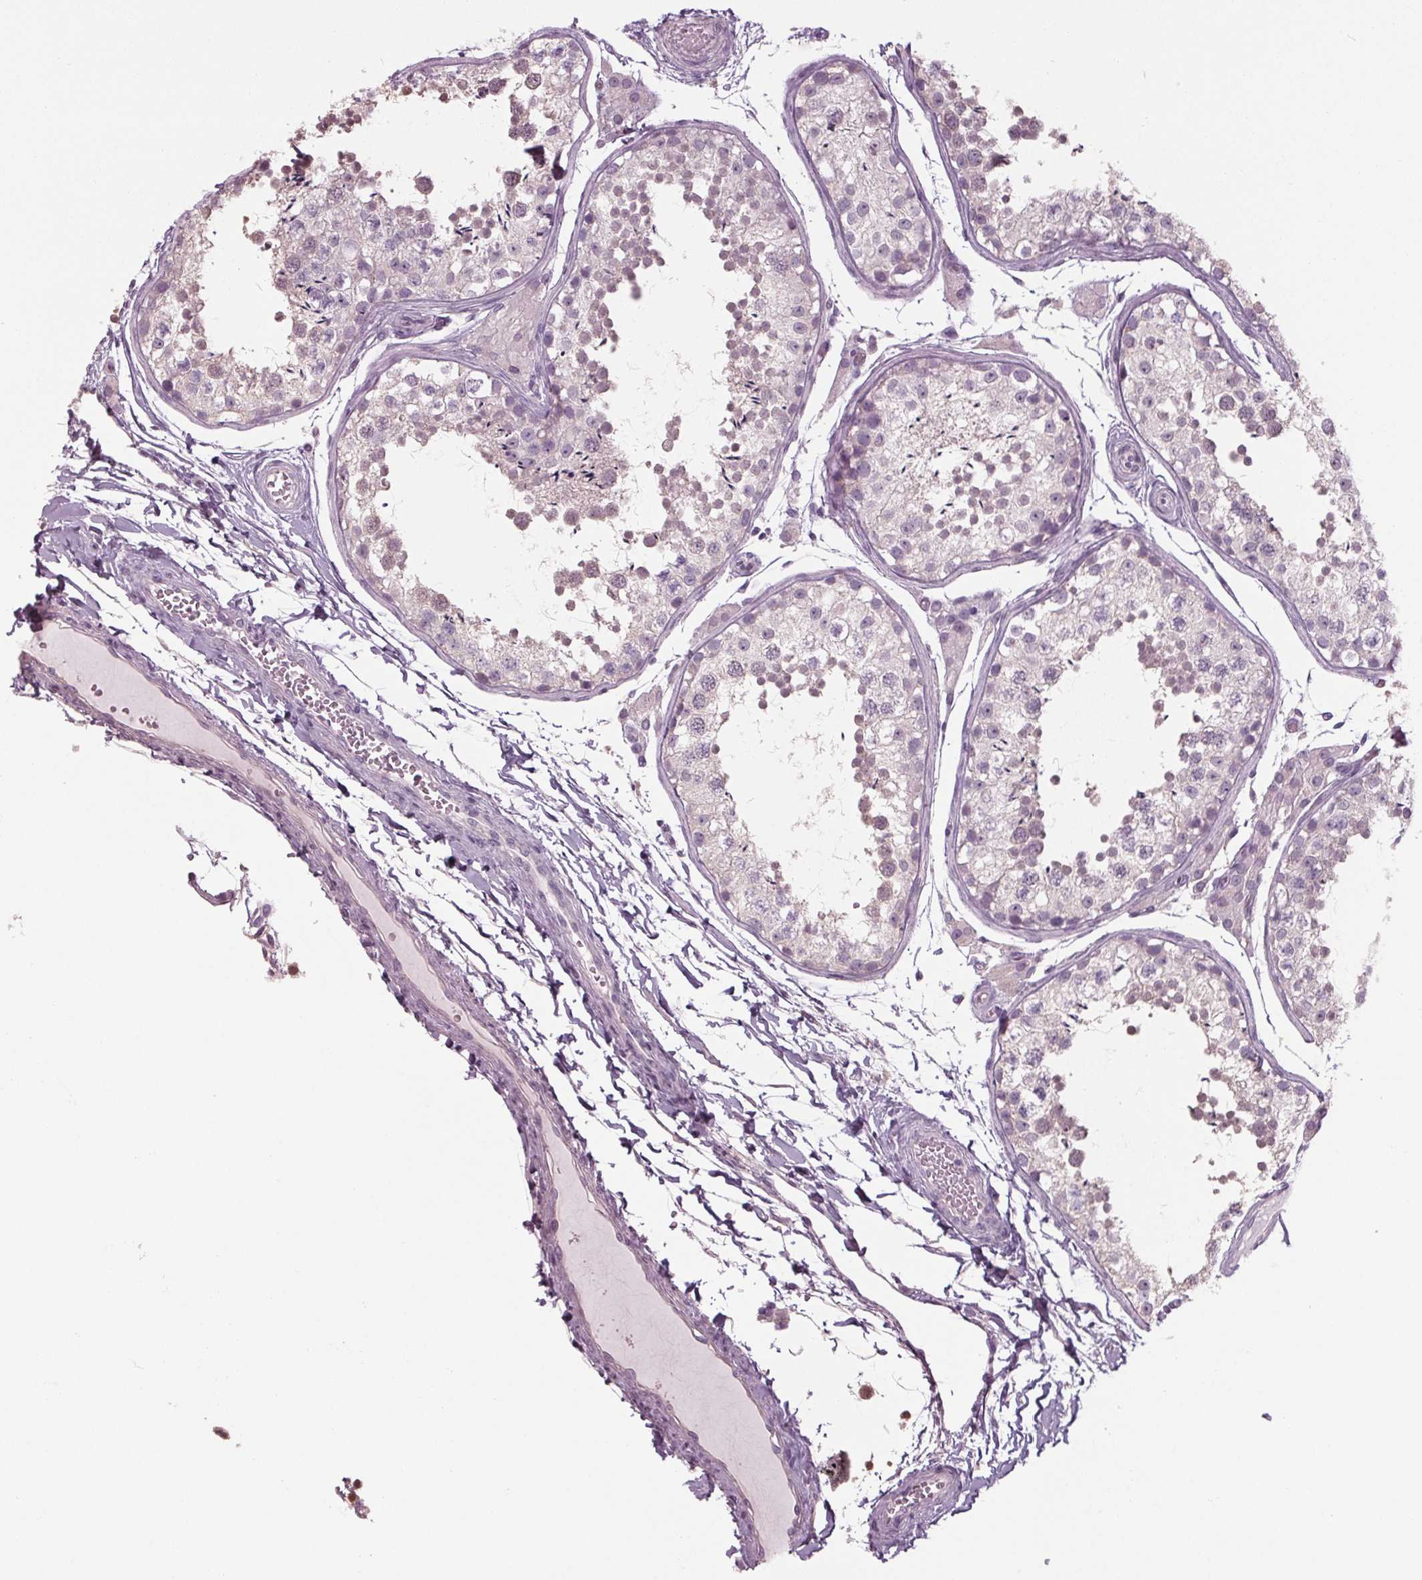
{"staining": {"intensity": "negative", "quantity": "none", "location": "none"}, "tissue": "testis", "cell_type": "Cells in seminiferous ducts", "image_type": "normal", "snomed": [{"axis": "morphology", "description": "Normal tissue, NOS"}, {"axis": "topography", "description": "Testis"}], "caption": "DAB (3,3'-diaminobenzidine) immunohistochemical staining of normal human testis displays no significant positivity in cells in seminiferous ducts.", "gene": "TNNC2", "patient": {"sex": "male", "age": 29}}